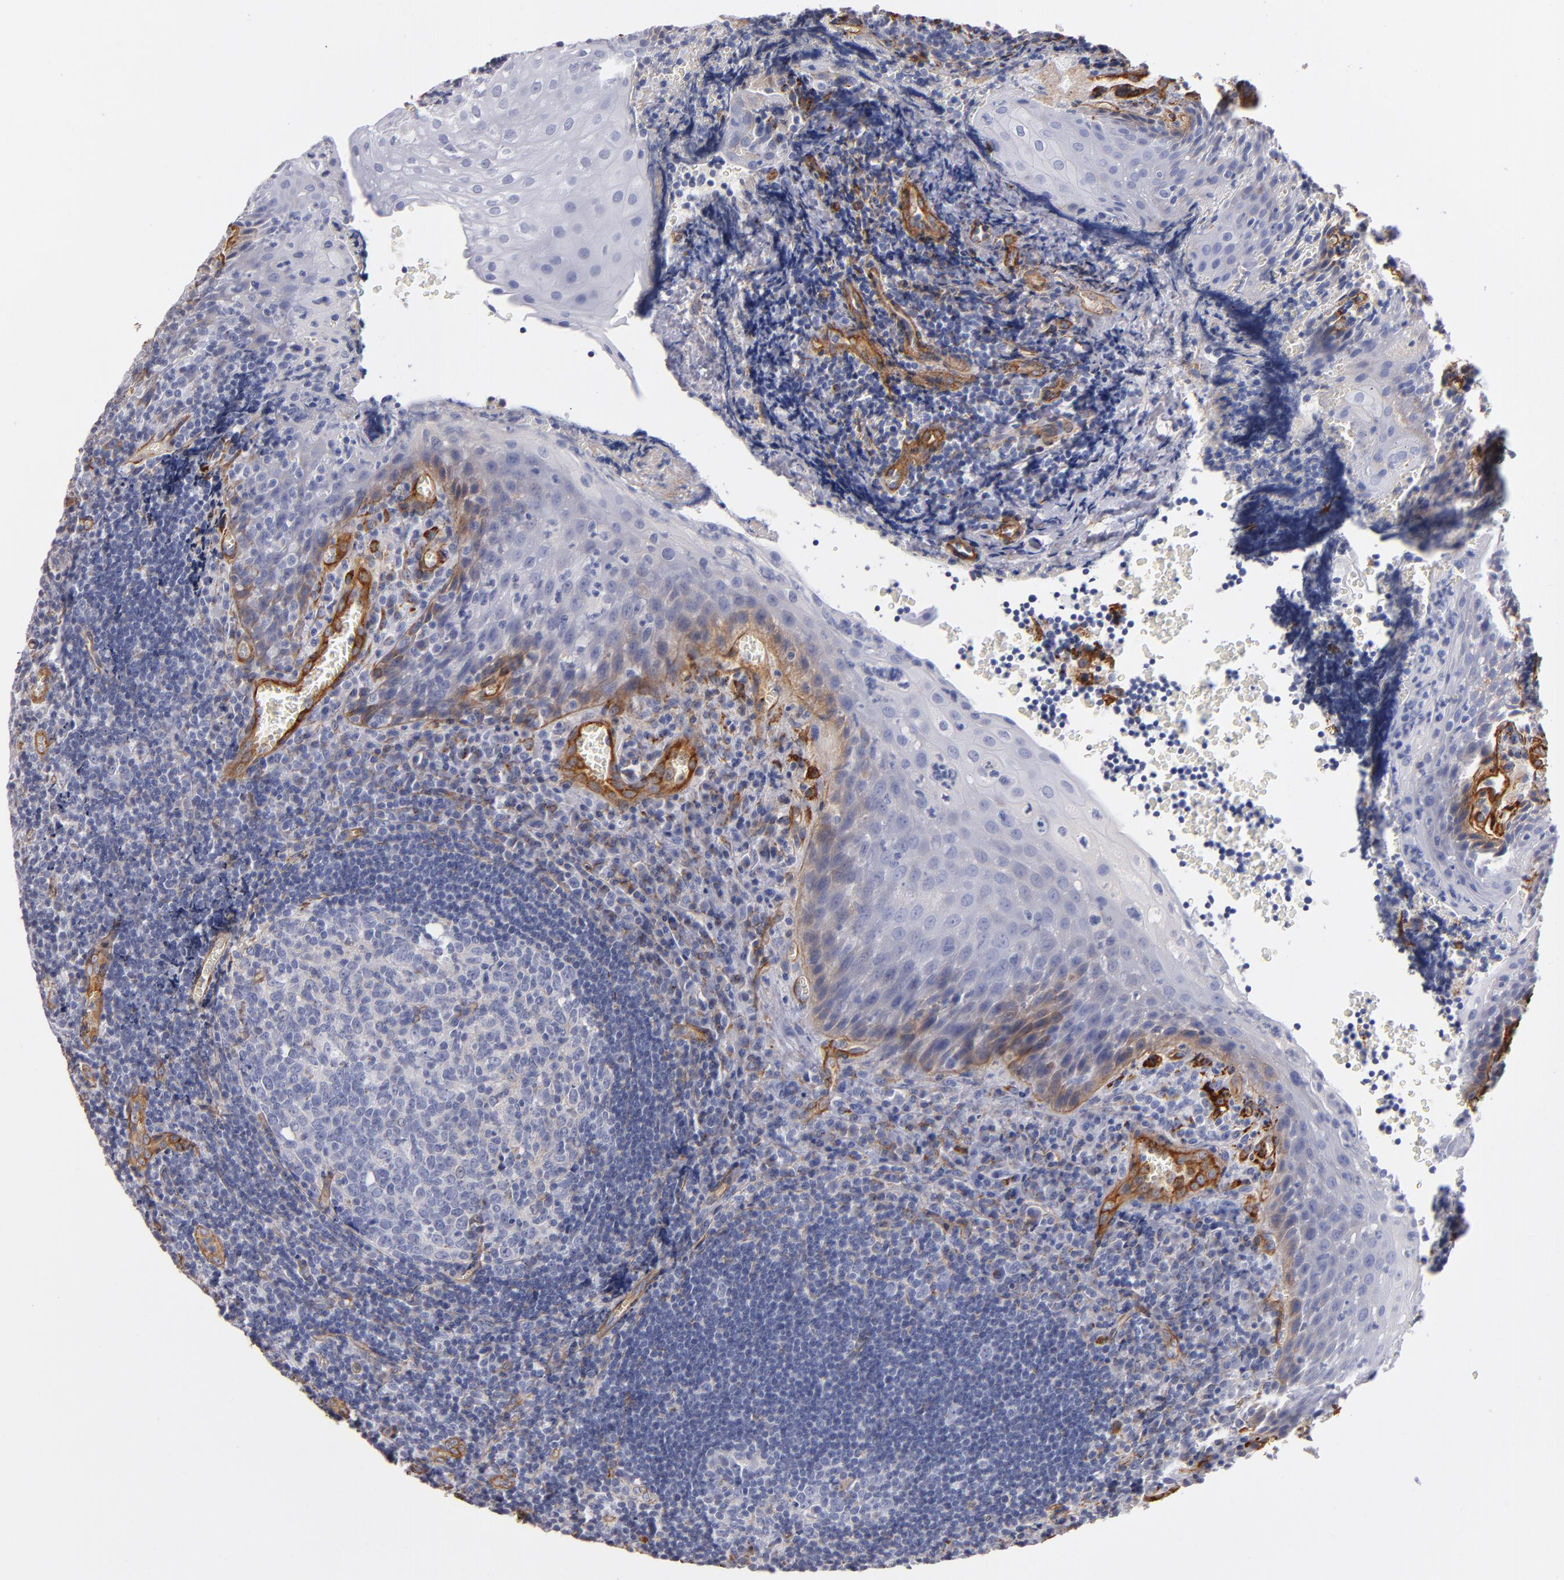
{"staining": {"intensity": "negative", "quantity": "none", "location": "none"}, "tissue": "tonsil", "cell_type": "Germinal center cells", "image_type": "normal", "snomed": [{"axis": "morphology", "description": "Normal tissue, NOS"}, {"axis": "topography", "description": "Tonsil"}], "caption": "The micrograph demonstrates no significant positivity in germinal center cells of tonsil. (DAB IHC visualized using brightfield microscopy, high magnification).", "gene": "LAMC1", "patient": {"sex": "male", "age": 20}}